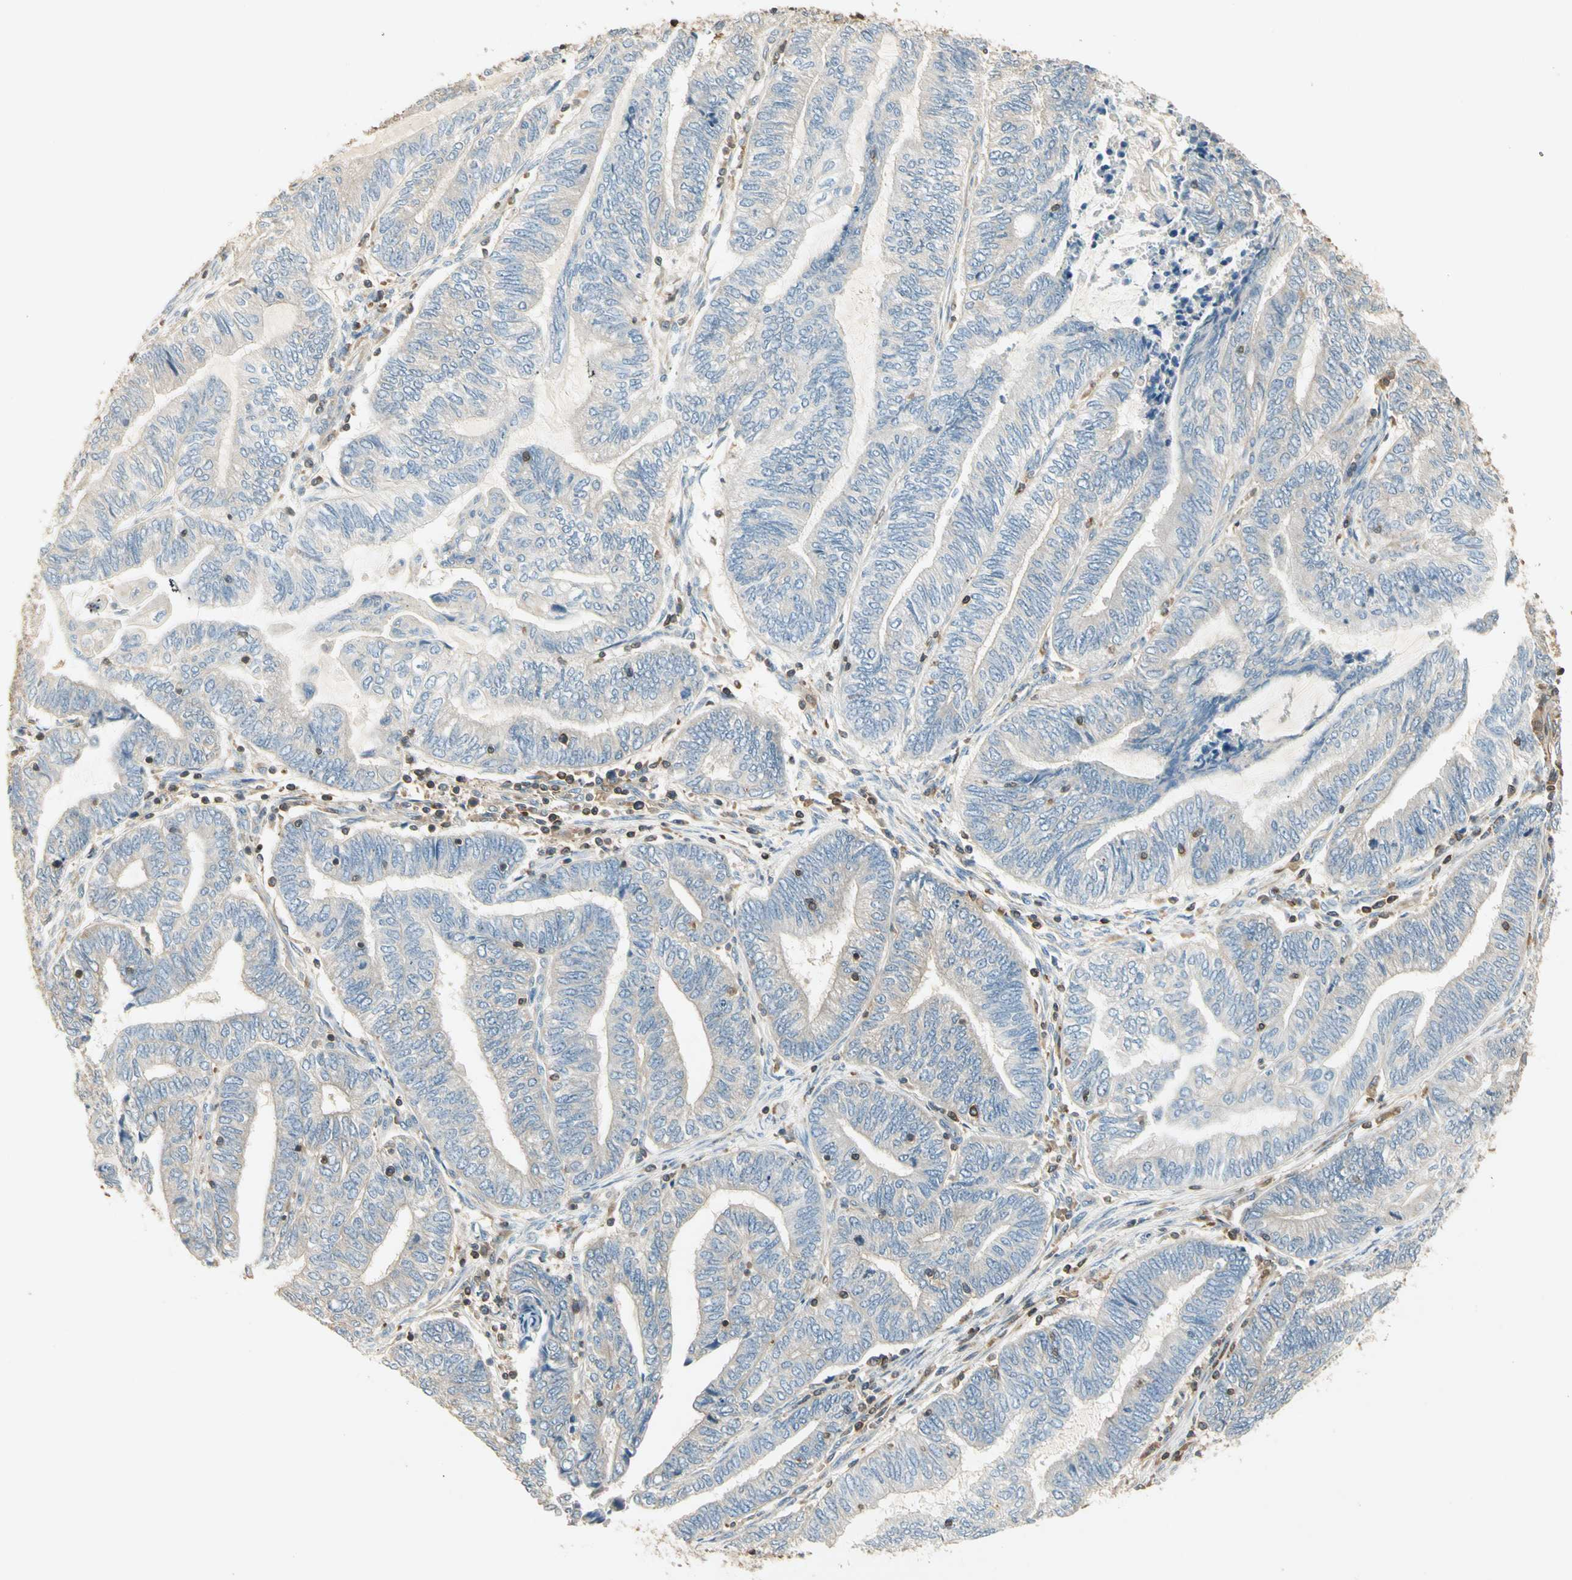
{"staining": {"intensity": "weak", "quantity": "<25%", "location": "cytoplasmic/membranous"}, "tissue": "endometrial cancer", "cell_type": "Tumor cells", "image_type": "cancer", "snomed": [{"axis": "morphology", "description": "Adenocarcinoma, NOS"}, {"axis": "topography", "description": "Uterus"}, {"axis": "topography", "description": "Endometrium"}], "caption": "A high-resolution photomicrograph shows immunohistochemistry (IHC) staining of endometrial adenocarcinoma, which shows no significant expression in tumor cells.", "gene": "CRLF3", "patient": {"sex": "female", "age": 70}}